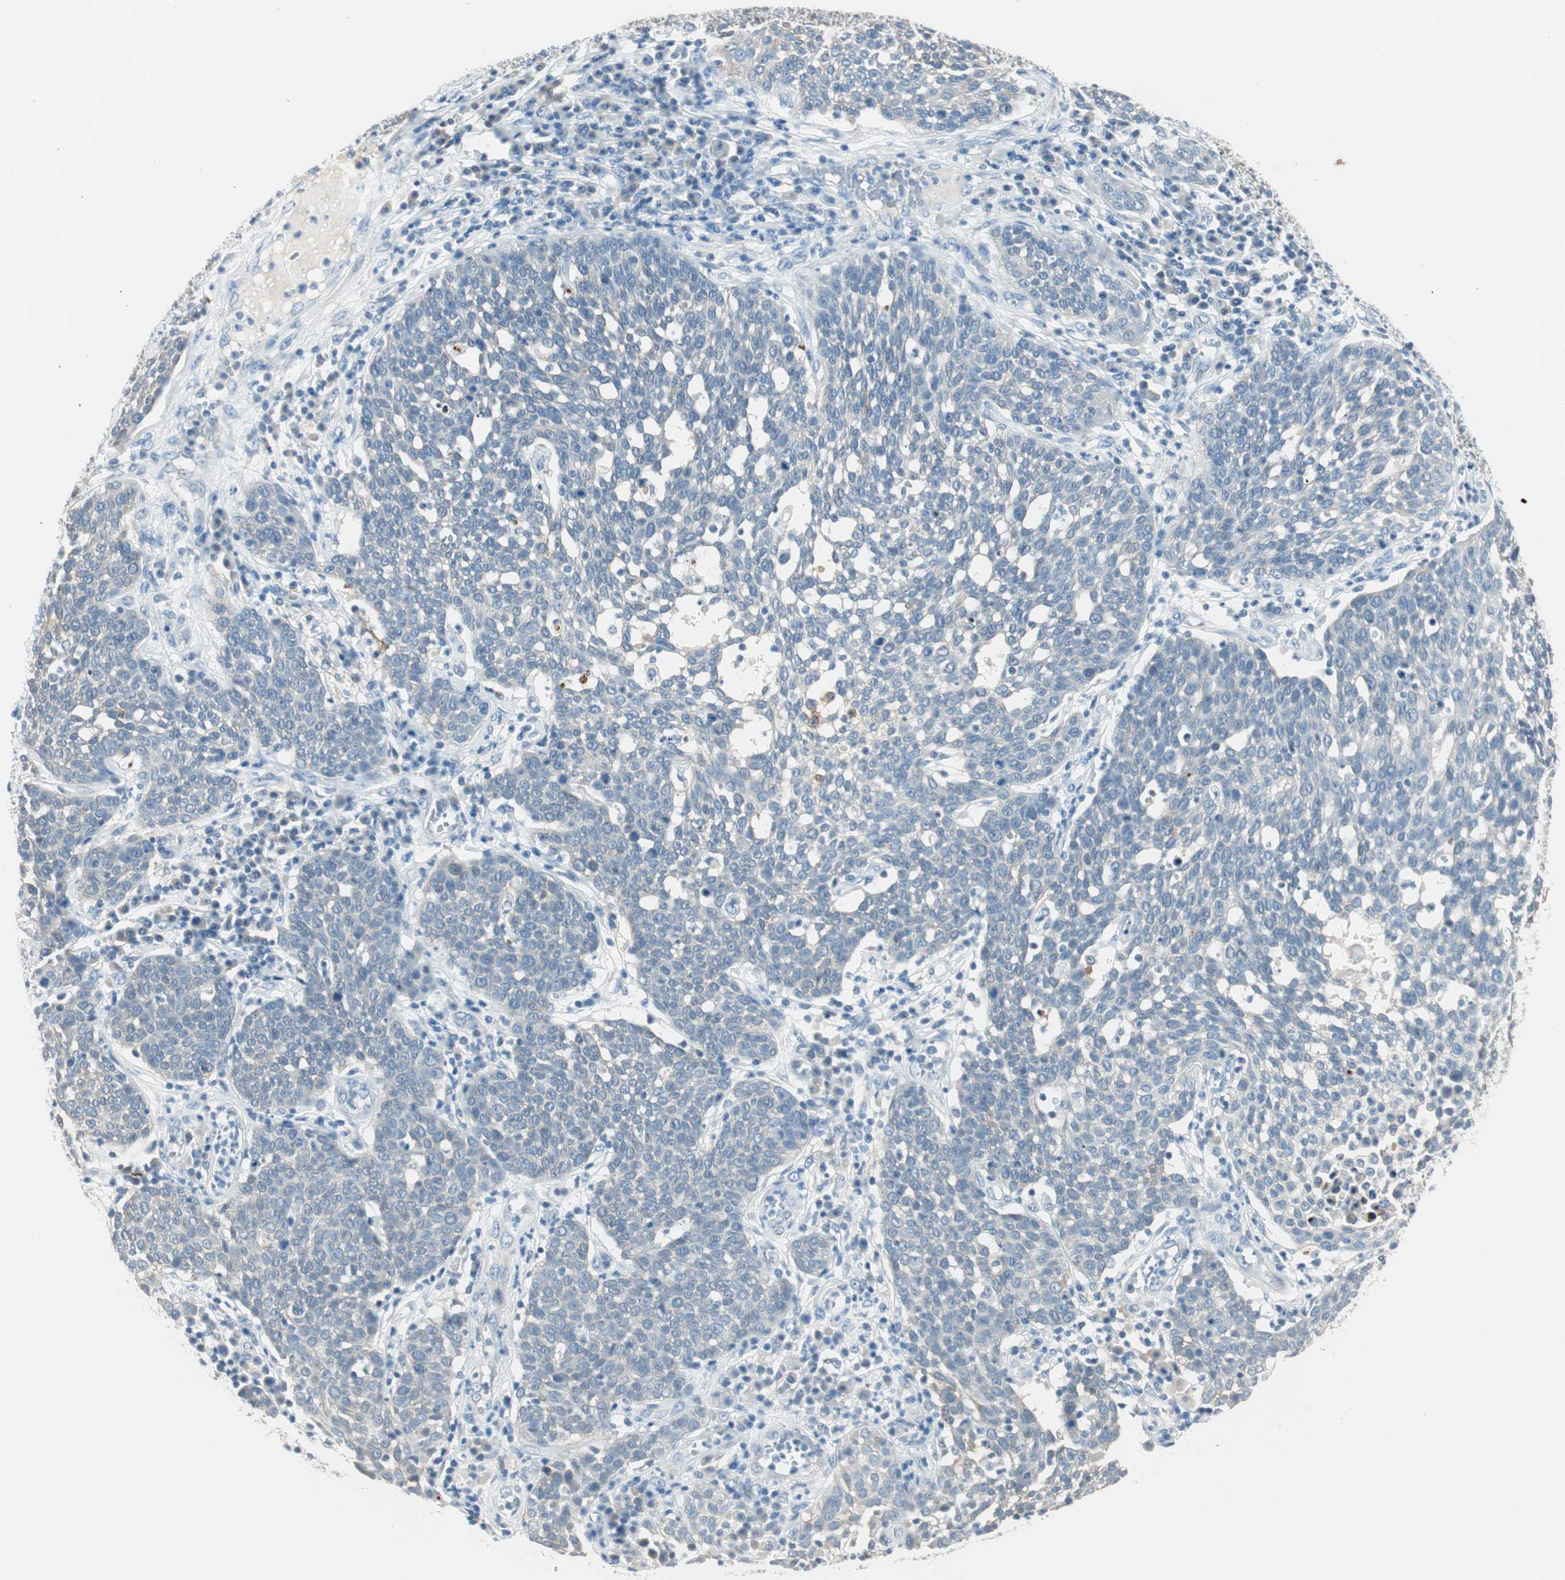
{"staining": {"intensity": "negative", "quantity": "none", "location": "none"}, "tissue": "cervical cancer", "cell_type": "Tumor cells", "image_type": "cancer", "snomed": [{"axis": "morphology", "description": "Squamous cell carcinoma, NOS"}, {"axis": "topography", "description": "Cervix"}], "caption": "Tumor cells are negative for brown protein staining in cervical cancer.", "gene": "GNAO1", "patient": {"sex": "female", "age": 34}}